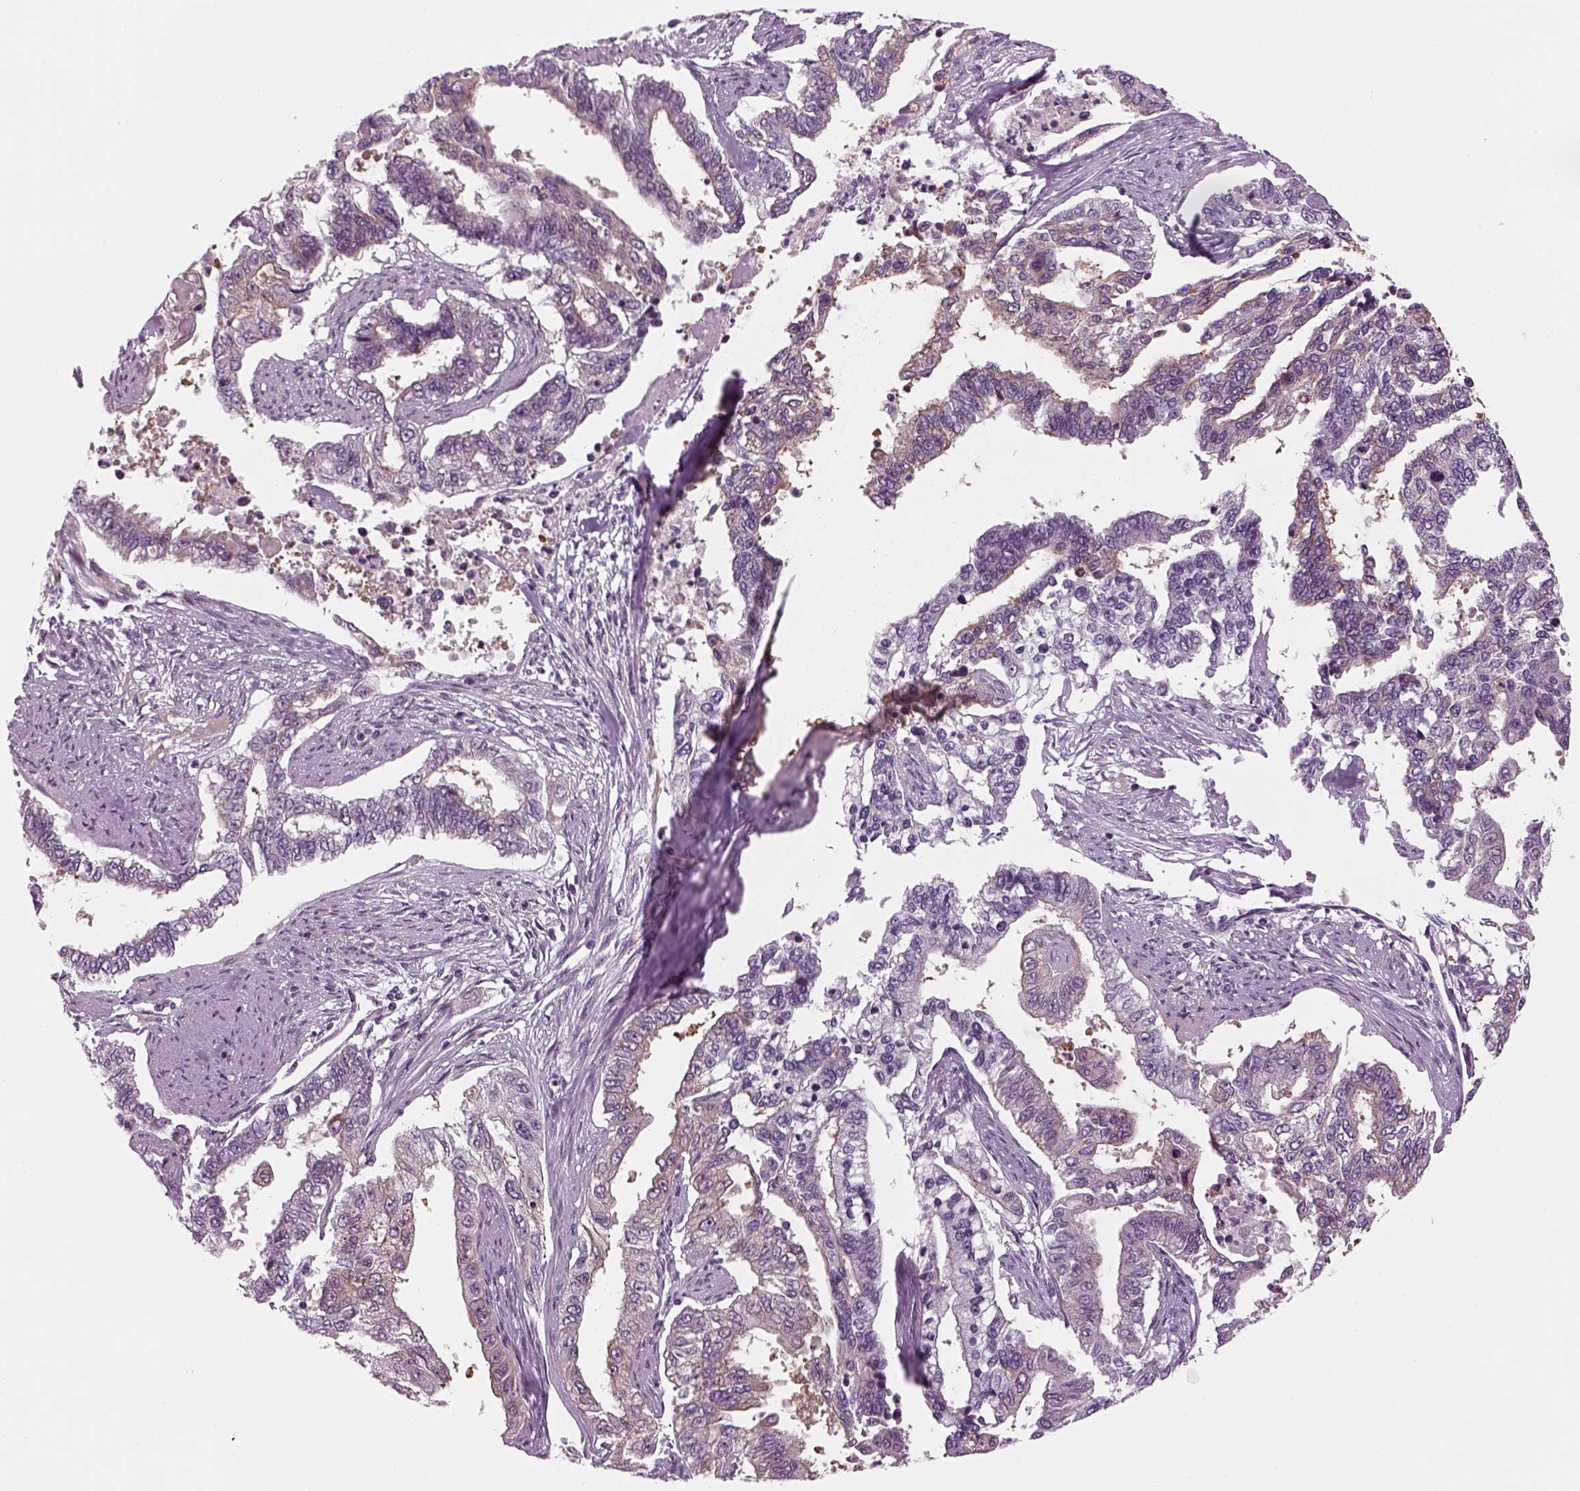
{"staining": {"intensity": "negative", "quantity": "none", "location": "none"}, "tissue": "endometrial cancer", "cell_type": "Tumor cells", "image_type": "cancer", "snomed": [{"axis": "morphology", "description": "Adenocarcinoma, NOS"}, {"axis": "topography", "description": "Uterus"}], "caption": "A micrograph of endometrial cancer stained for a protein exhibits no brown staining in tumor cells.", "gene": "LRRIQ3", "patient": {"sex": "female", "age": 59}}